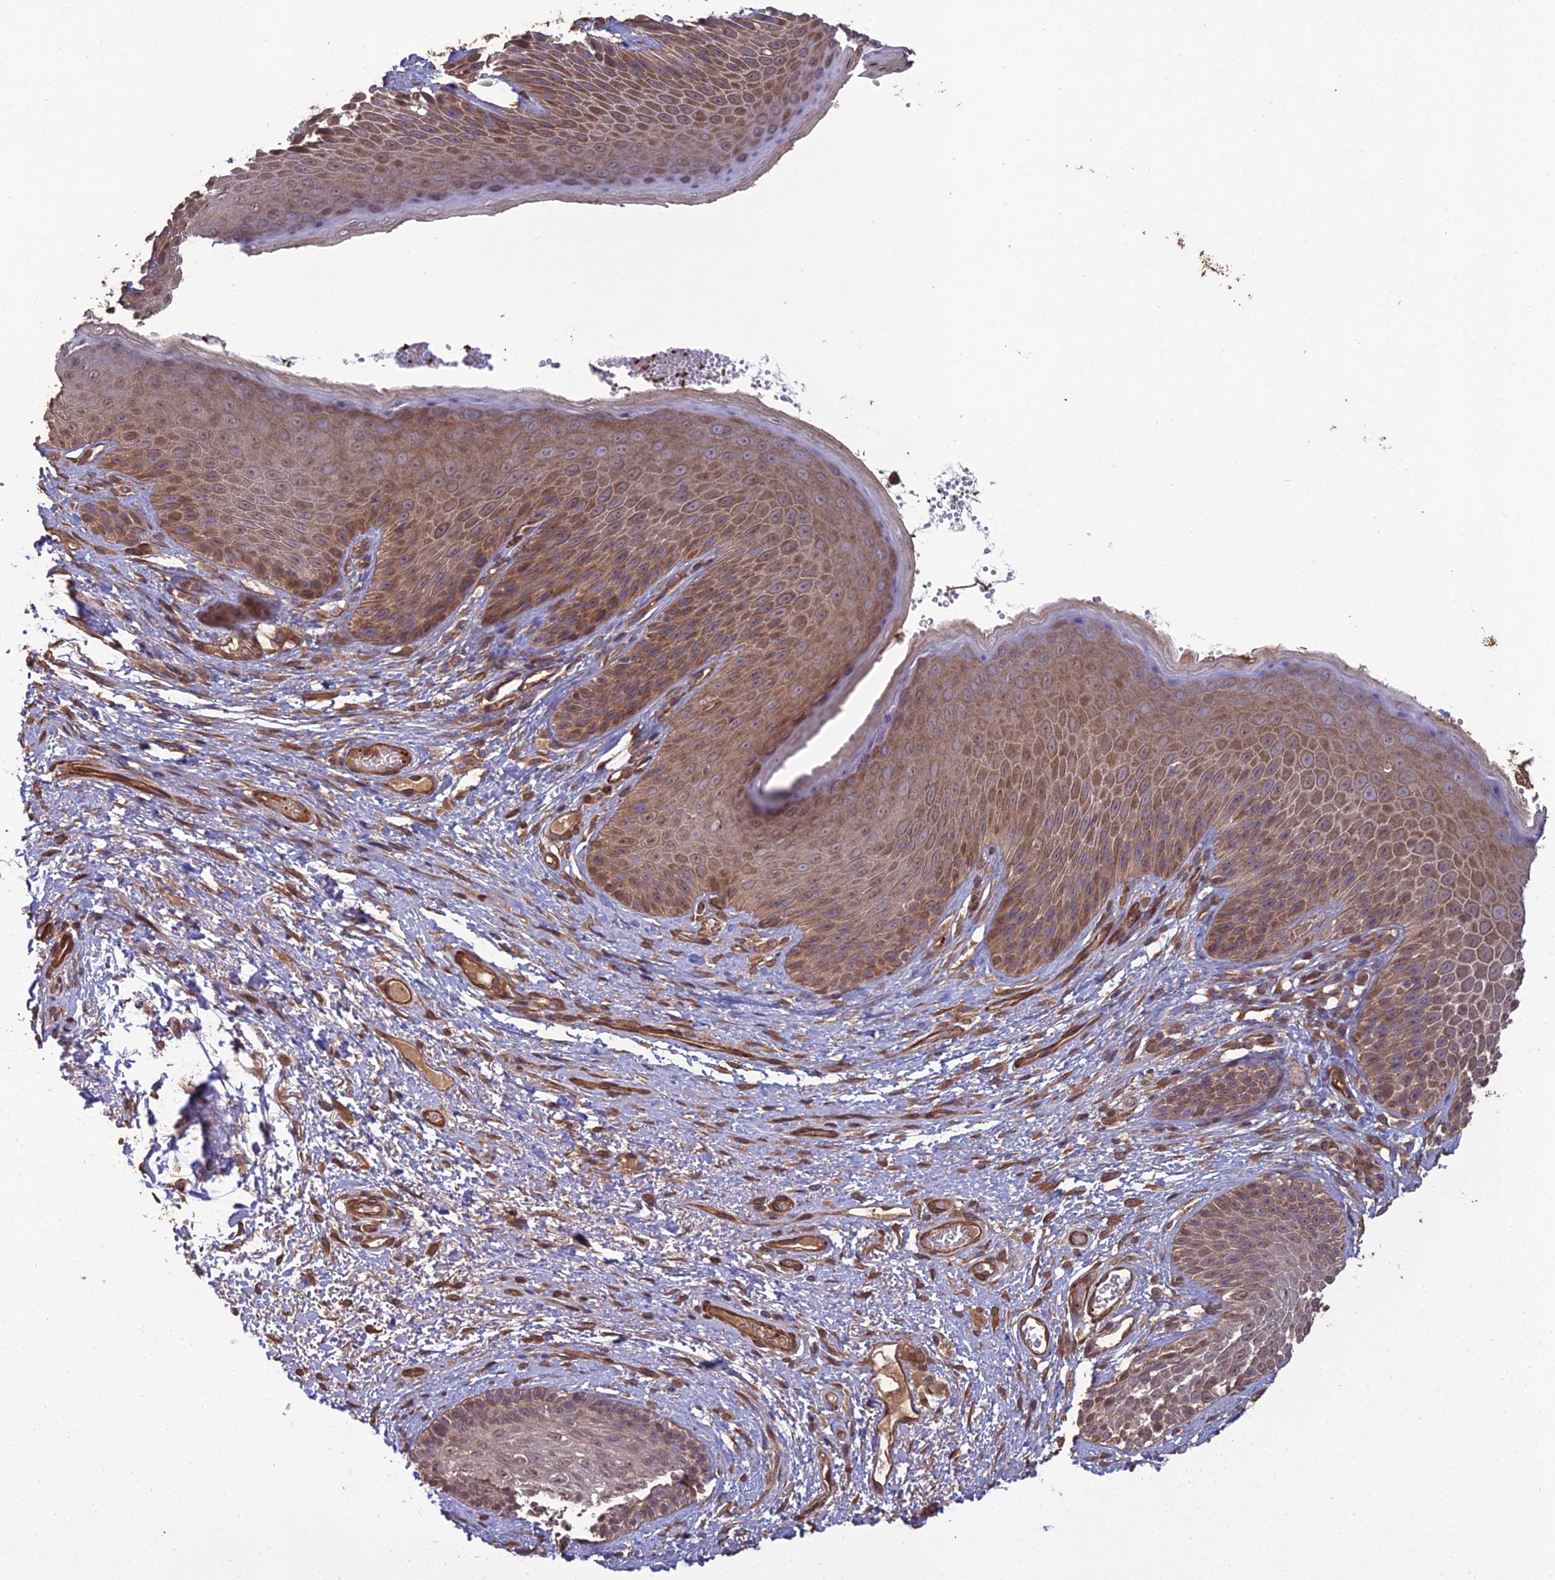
{"staining": {"intensity": "moderate", "quantity": ">75%", "location": "cytoplasmic/membranous"}, "tissue": "skin", "cell_type": "Epidermal cells", "image_type": "normal", "snomed": [{"axis": "morphology", "description": "Normal tissue, NOS"}, {"axis": "topography", "description": "Anal"}], "caption": "Immunohistochemical staining of benign human skin reveals moderate cytoplasmic/membranous protein staining in about >75% of epidermal cells.", "gene": "ATP6V0A2", "patient": {"sex": "male", "age": 74}}